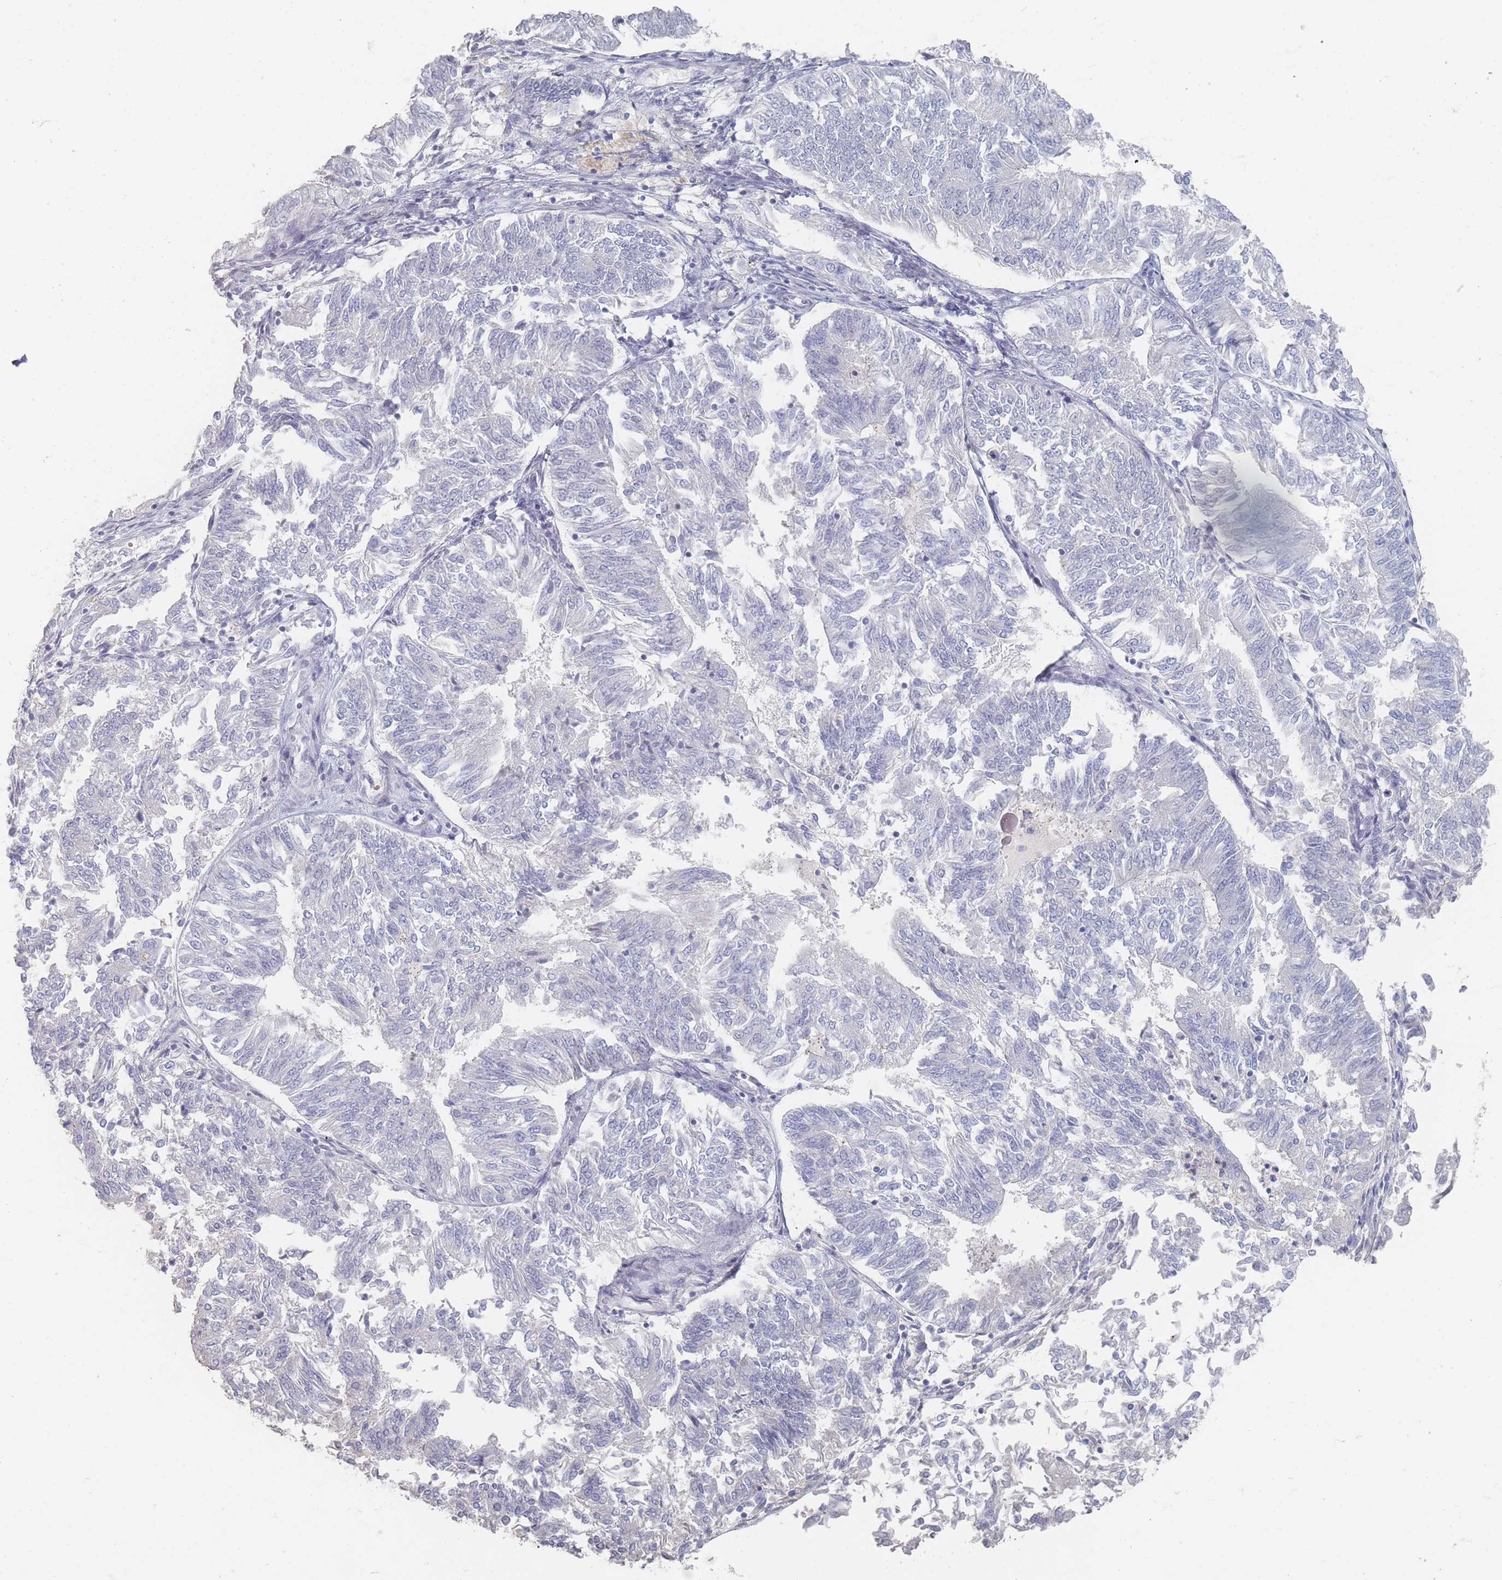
{"staining": {"intensity": "negative", "quantity": "none", "location": "none"}, "tissue": "endometrial cancer", "cell_type": "Tumor cells", "image_type": "cancer", "snomed": [{"axis": "morphology", "description": "Adenocarcinoma, NOS"}, {"axis": "topography", "description": "Endometrium"}], "caption": "Photomicrograph shows no protein positivity in tumor cells of endometrial cancer (adenocarcinoma) tissue. The staining is performed using DAB (3,3'-diaminobenzidine) brown chromogen with nuclei counter-stained in using hematoxylin.", "gene": "HELZ2", "patient": {"sex": "female", "age": 58}}